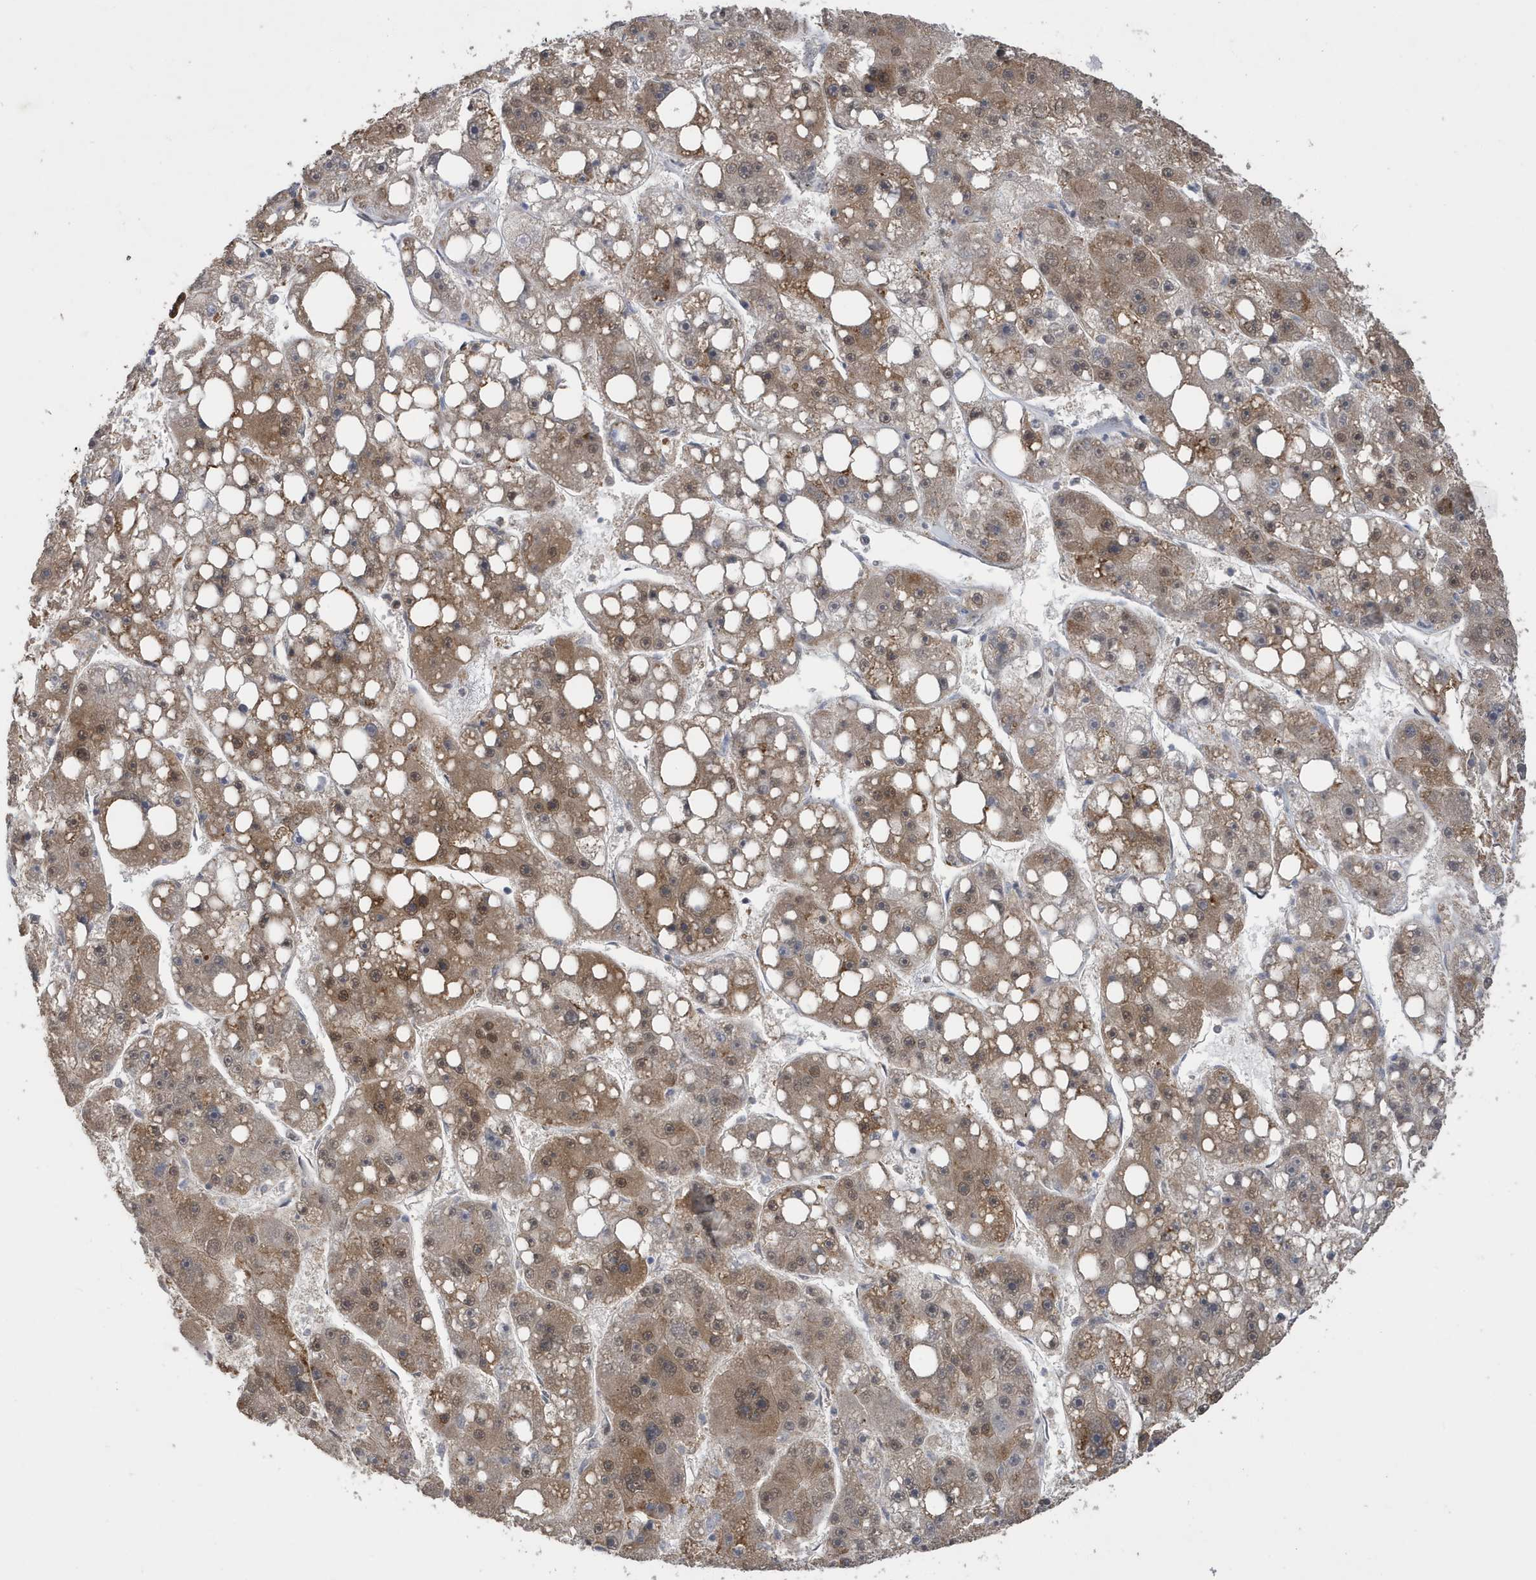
{"staining": {"intensity": "moderate", "quantity": ">75%", "location": "cytoplasmic/membranous,nuclear"}, "tissue": "liver cancer", "cell_type": "Tumor cells", "image_type": "cancer", "snomed": [{"axis": "morphology", "description": "Carcinoma, Hepatocellular, NOS"}, {"axis": "topography", "description": "Liver"}], "caption": "Immunohistochemistry (IHC) histopathology image of neoplastic tissue: human liver cancer stained using immunohistochemistry displays medium levels of moderate protein expression localized specifically in the cytoplasmic/membranous and nuclear of tumor cells, appearing as a cytoplasmic/membranous and nuclear brown color.", "gene": "UBQLN1", "patient": {"sex": "female", "age": 61}}